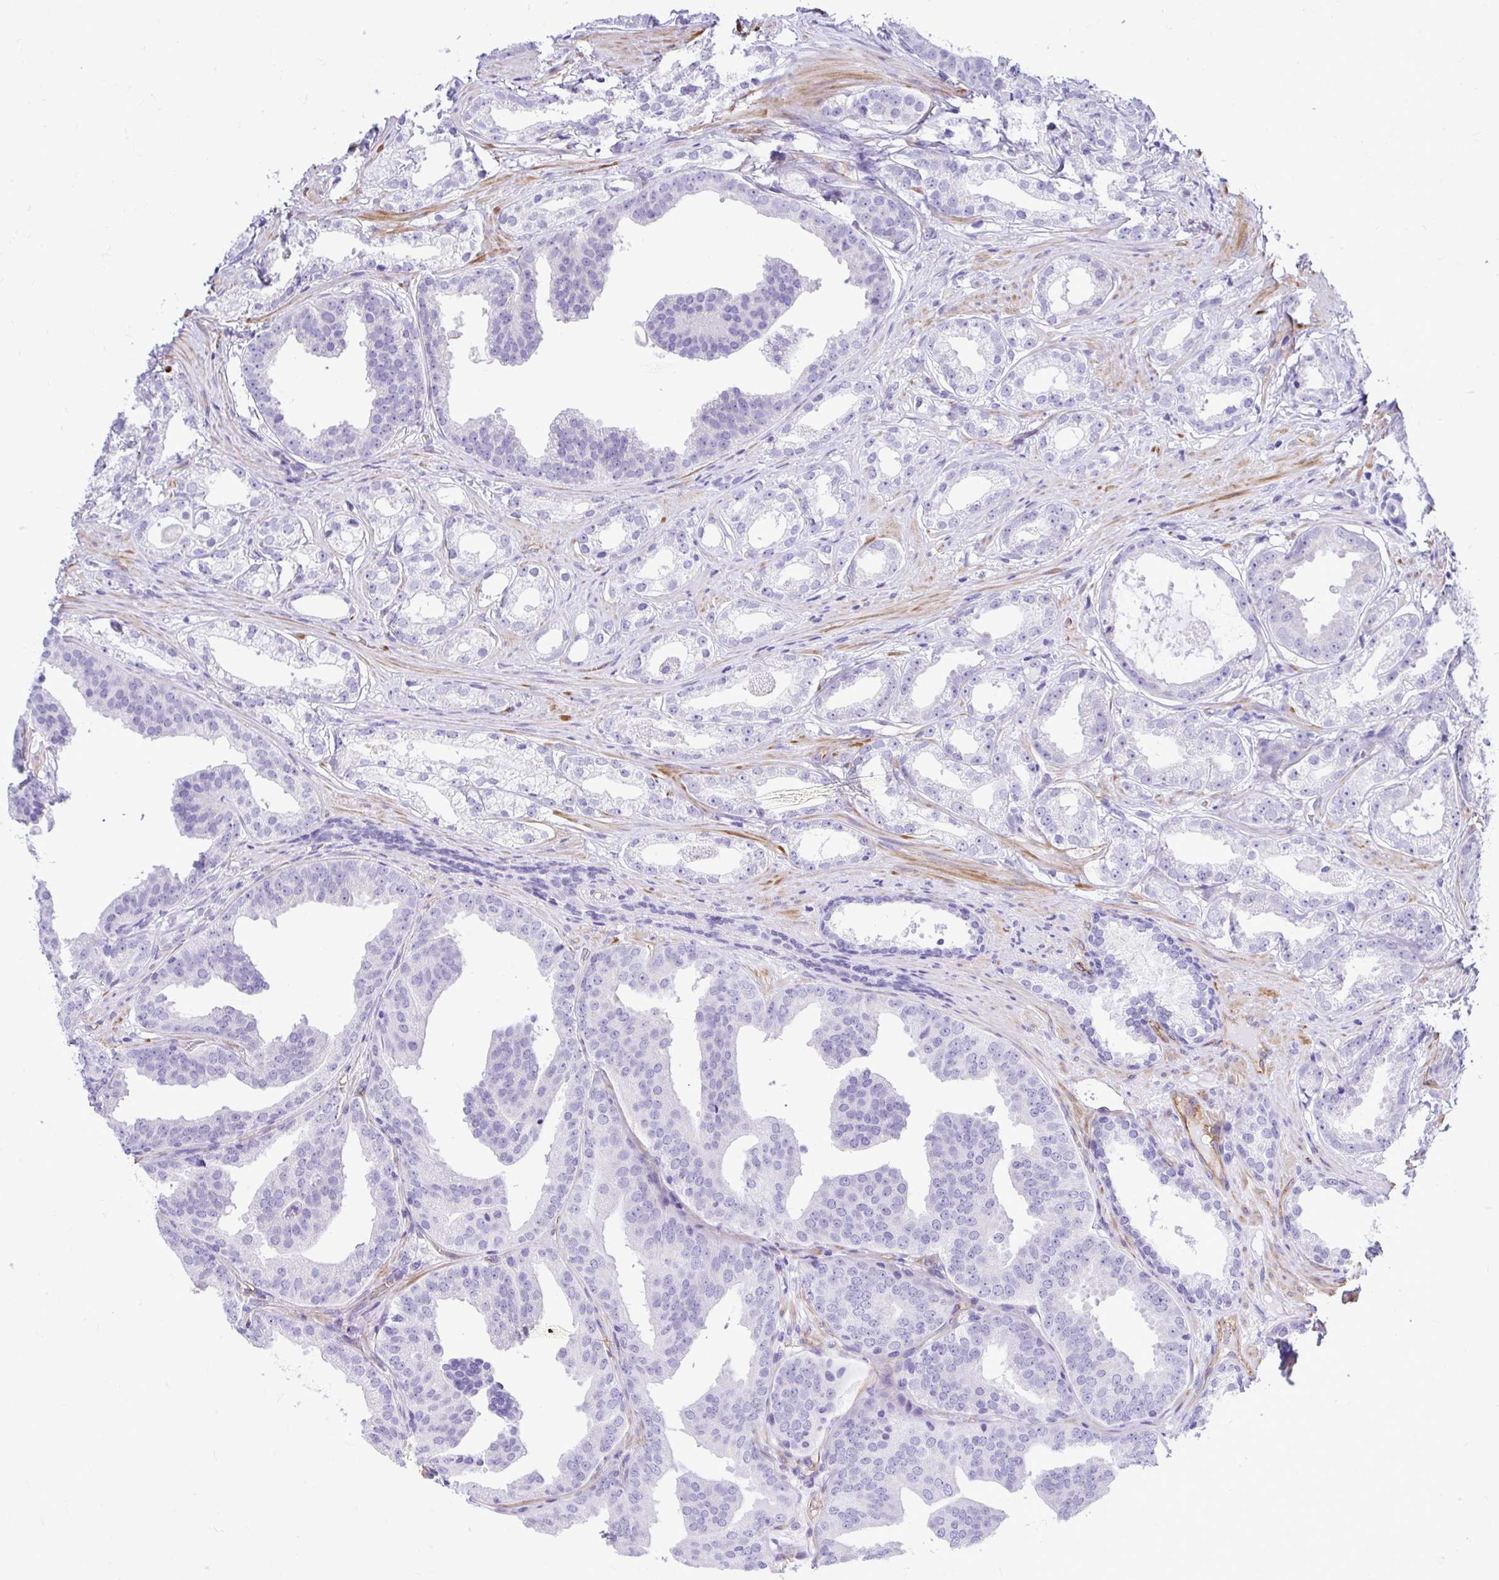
{"staining": {"intensity": "negative", "quantity": "none", "location": "none"}, "tissue": "prostate cancer", "cell_type": "Tumor cells", "image_type": "cancer", "snomed": [{"axis": "morphology", "description": "Adenocarcinoma, Low grade"}, {"axis": "topography", "description": "Prostate"}], "caption": "Immunohistochemistry (IHC) photomicrograph of prostate low-grade adenocarcinoma stained for a protein (brown), which reveals no staining in tumor cells.", "gene": "ABCG2", "patient": {"sex": "male", "age": 65}}